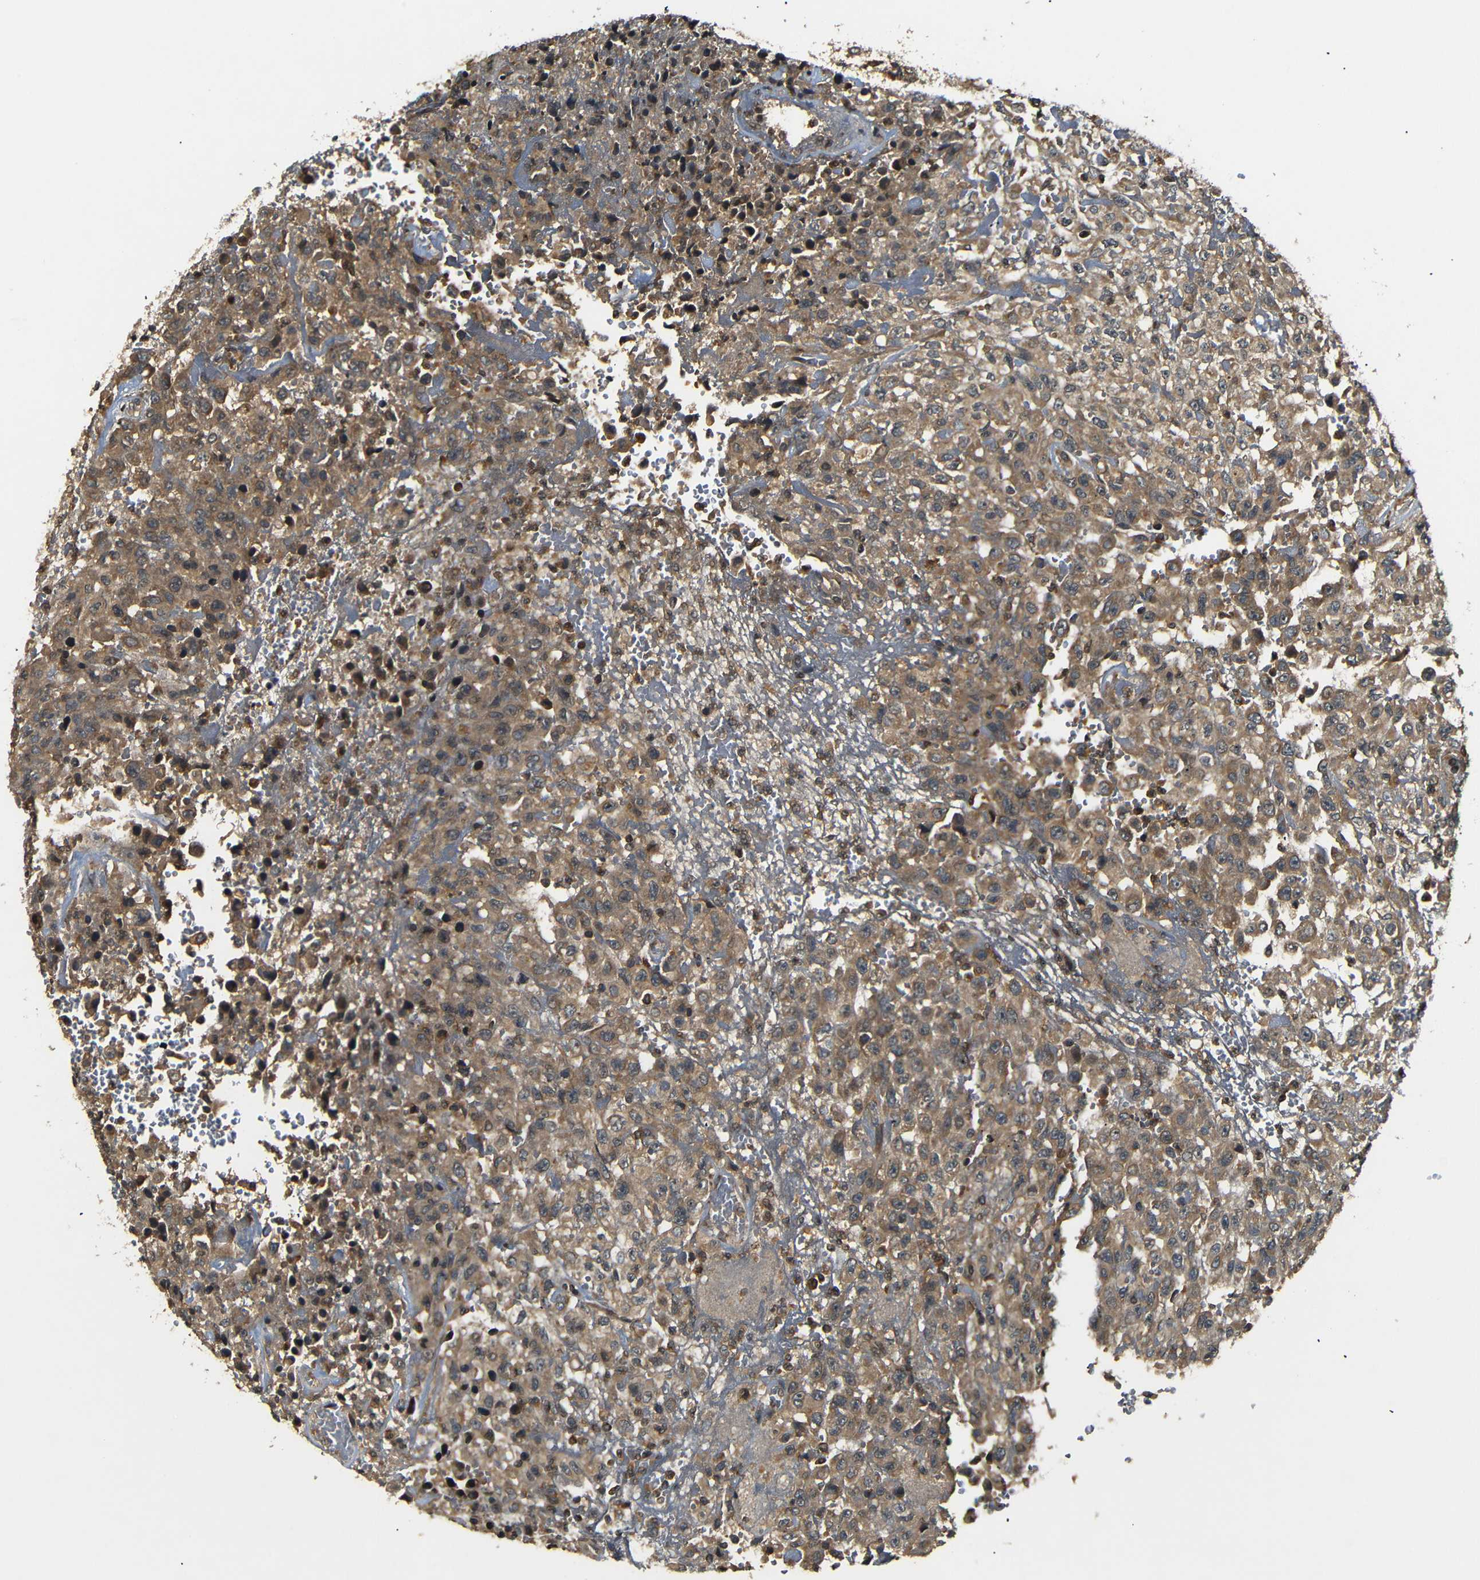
{"staining": {"intensity": "moderate", "quantity": ">75%", "location": "cytoplasmic/membranous"}, "tissue": "urothelial cancer", "cell_type": "Tumor cells", "image_type": "cancer", "snomed": [{"axis": "morphology", "description": "Urothelial carcinoma, High grade"}, {"axis": "topography", "description": "Urinary bladder"}], "caption": "Urothelial carcinoma (high-grade) stained with a protein marker reveals moderate staining in tumor cells.", "gene": "TANK", "patient": {"sex": "male", "age": 46}}